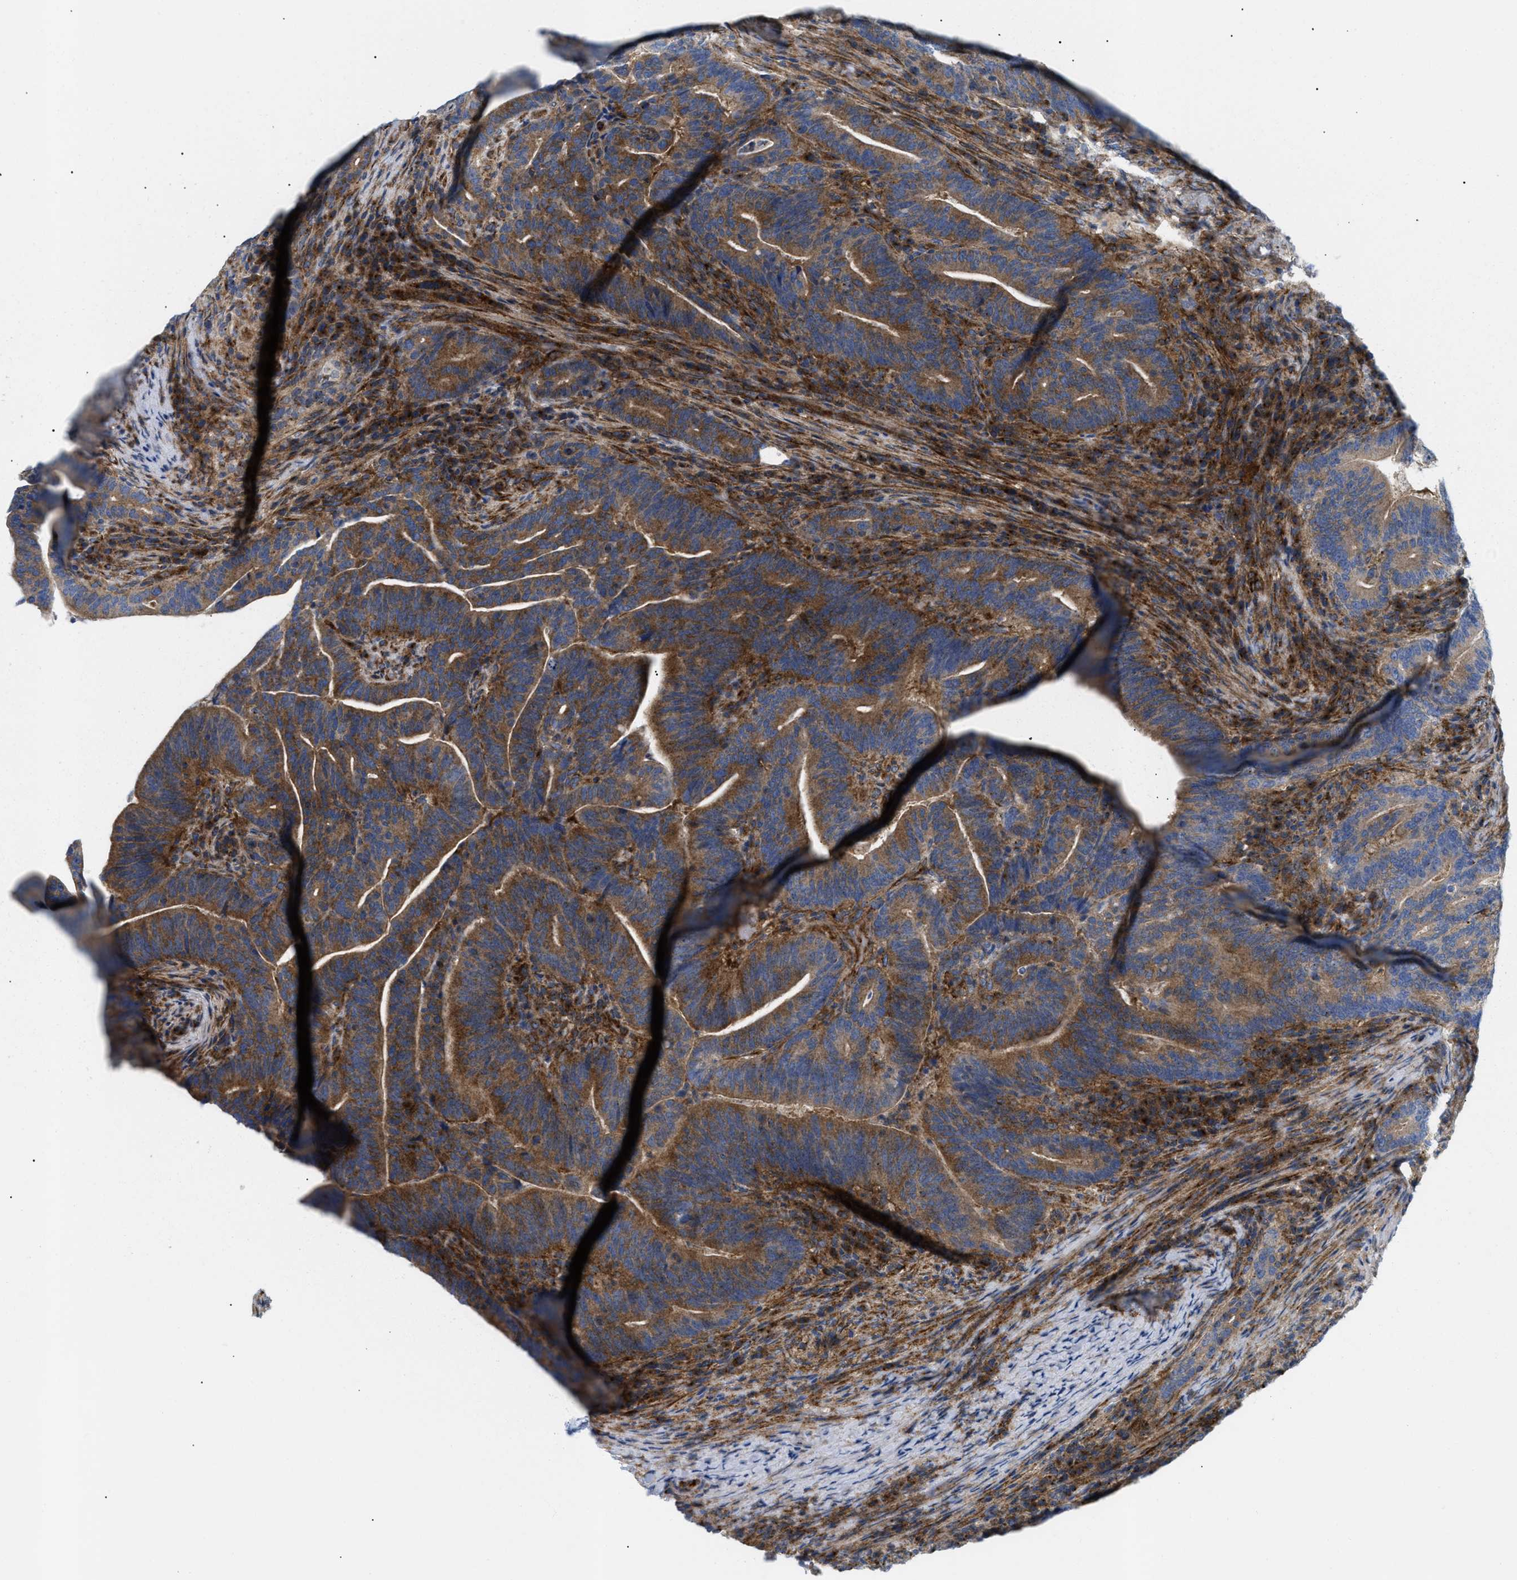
{"staining": {"intensity": "moderate", "quantity": ">75%", "location": "cytoplasmic/membranous"}, "tissue": "colorectal cancer", "cell_type": "Tumor cells", "image_type": "cancer", "snomed": [{"axis": "morphology", "description": "Normal tissue, NOS"}, {"axis": "morphology", "description": "Adenocarcinoma, NOS"}, {"axis": "topography", "description": "Colon"}], "caption": "Immunohistochemistry (IHC) image of colorectal cancer (adenocarcinoma) stained for a protein (brown), which reveals medium levels of moderate cytoplasmic/membranous expression in approximately >75% of tumor cells.", "gene": "DCTN4", "patient": {"sex": "female", "age": 66}}